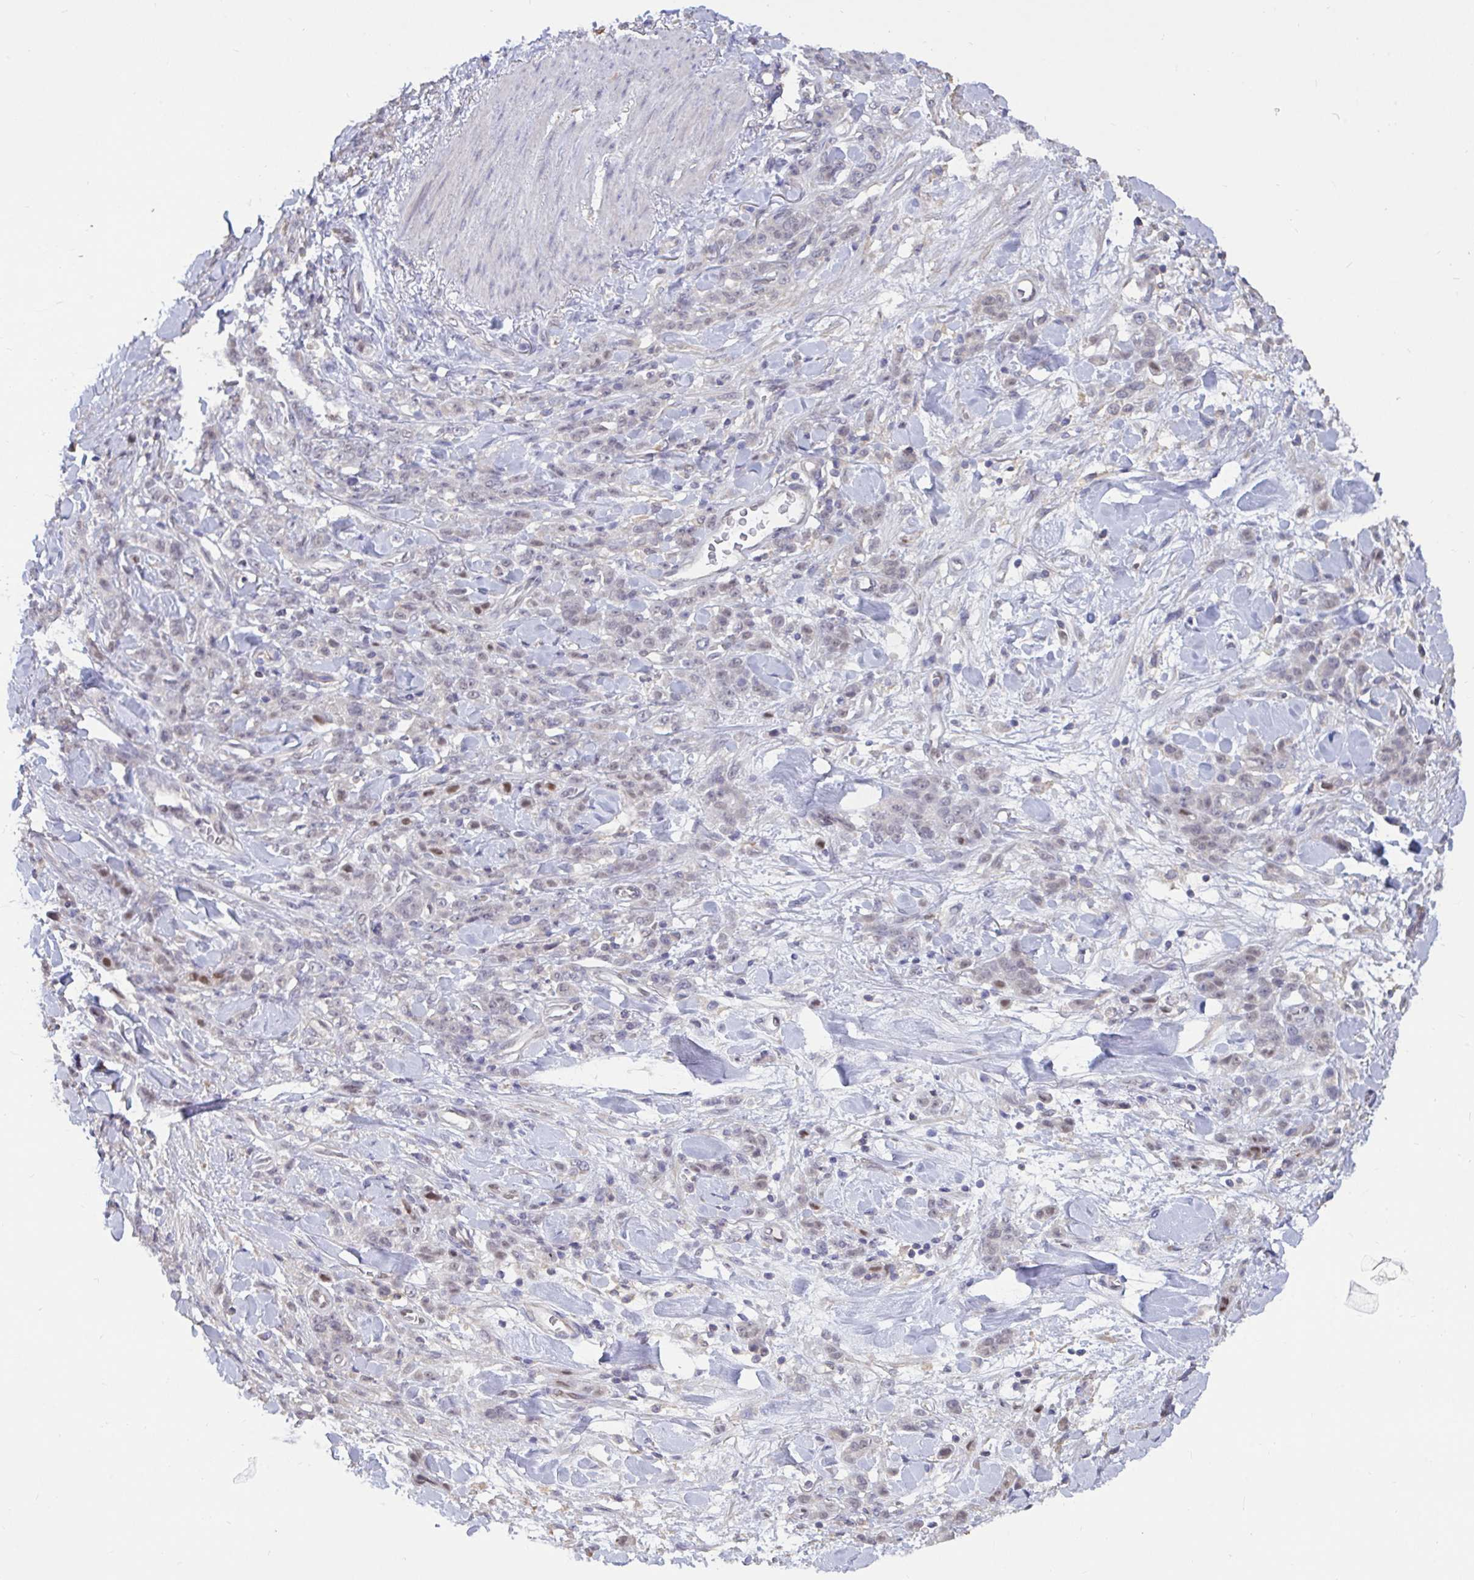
{"staining": {"intensity": "negative", "quantity": "none", "location": "none"}, "tissue": "stomach cancer", "cell_type": "Tumor cells", "image_type": "cancer", "snomed": [{"axis": "morphology", "description": "Normal tissue, NOS"}, {"axis": "morphology", "description": "Adenocarcinoma, NOS"}, {"axis": "topography", "description": "Stomach"}], "caption": "A high-resolution histopathology image shows immunohistochemistry (IHC) staining of stomach adenocarcinoma, which reveals no significant positivity in tumor cells.", "gene": "DDX39A", "patient": {"sex": "male", "age": 82}}